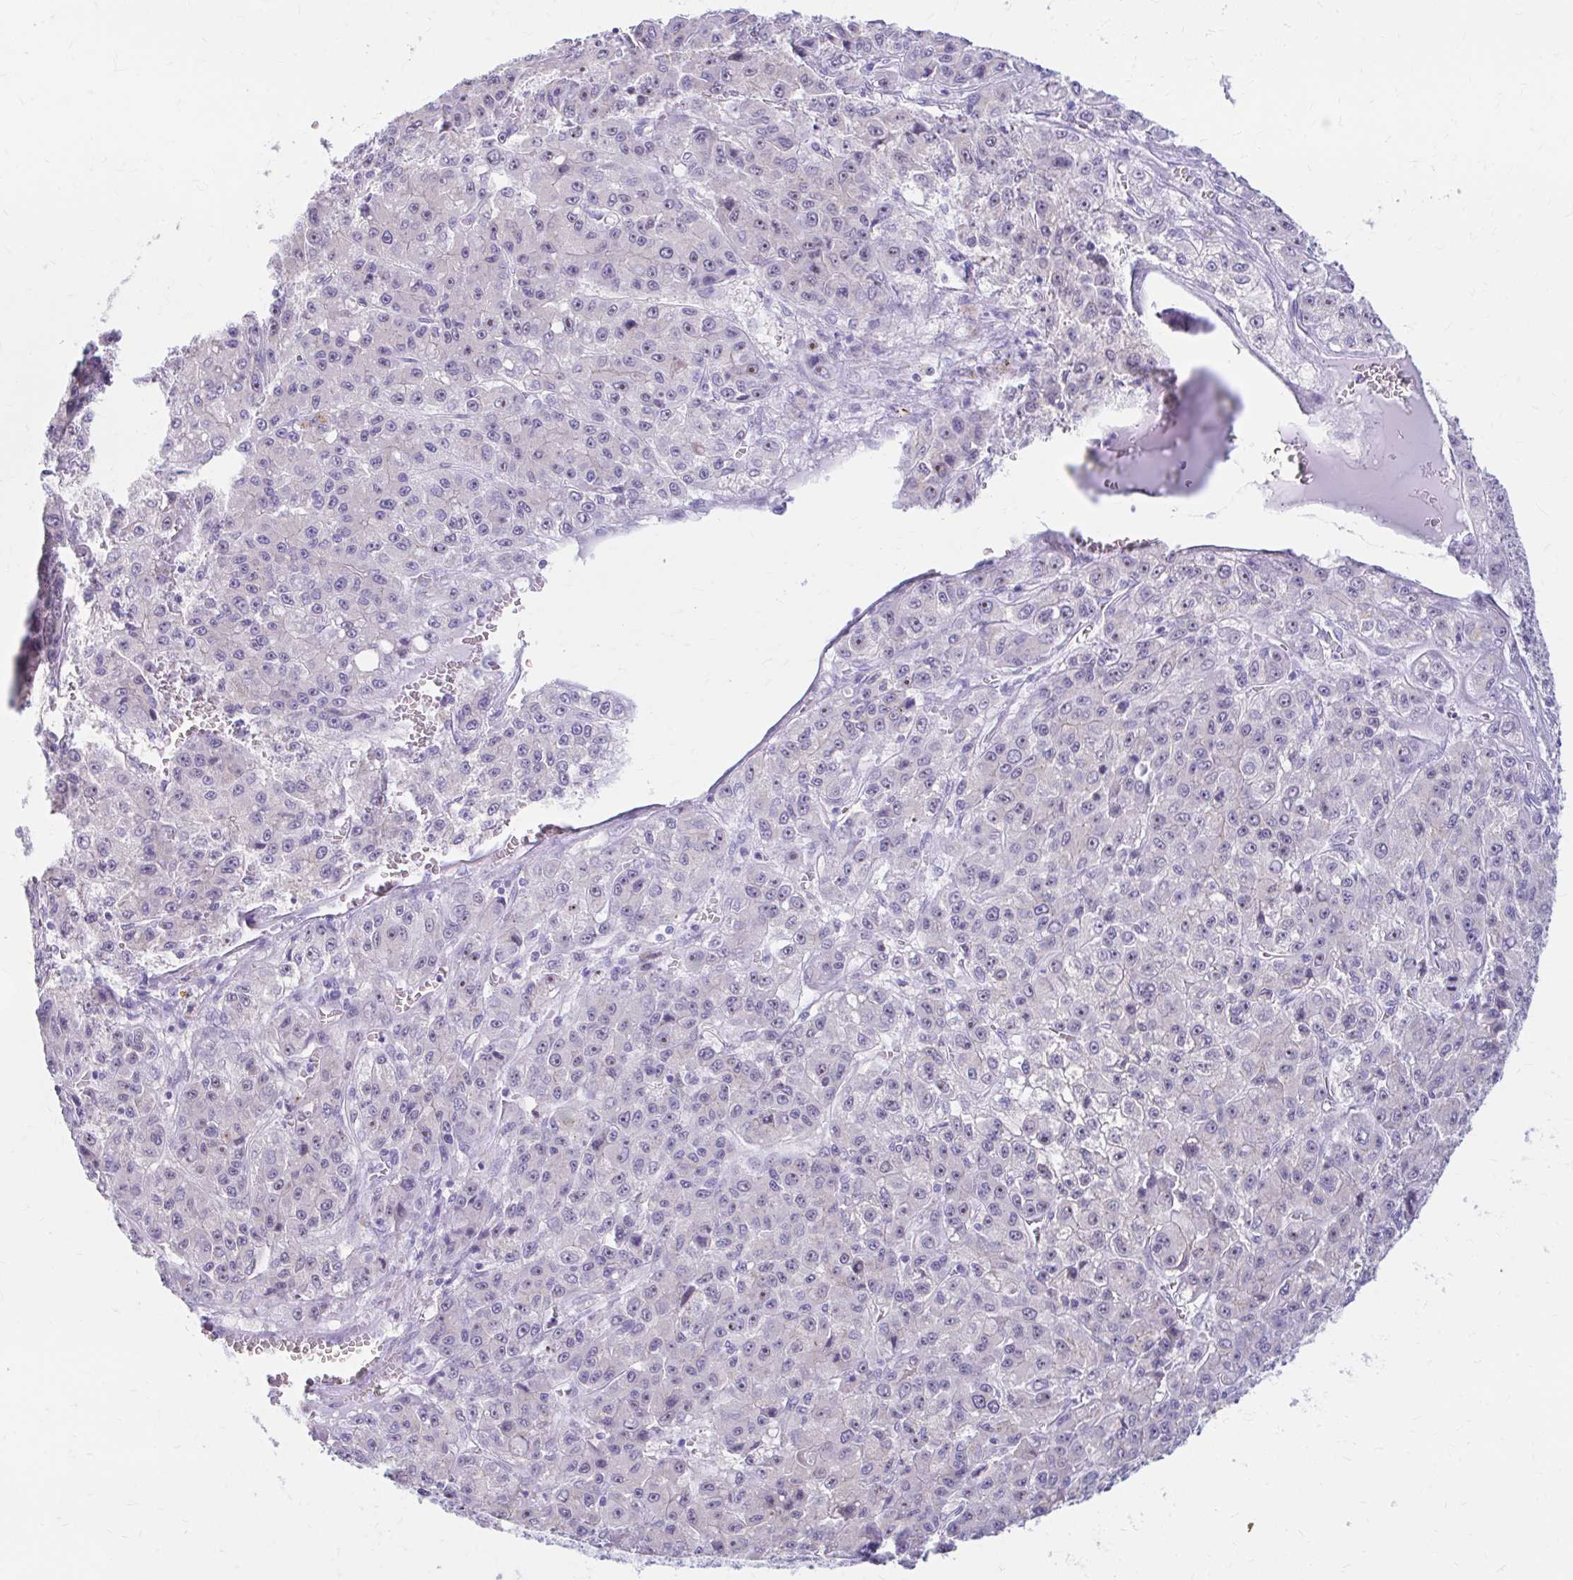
{"staining": {"intensity": "weak", "quantity": "<25%", "location": "nuclear"}, "tissue": "liver cancer", "cell_type": "Tumor cells", "image_type": "cancer", "snomed": [{"axis": "morphology", "description": "Carcinoma, Hepatocellular, NOS"}, {"axis": "topography", "description": "Liver"}], "caption": "Tumor cells show no significant protein staining in liver cancer.", "gene": "FTSJ3", "patient": {"sex": "male", "age": 70}}